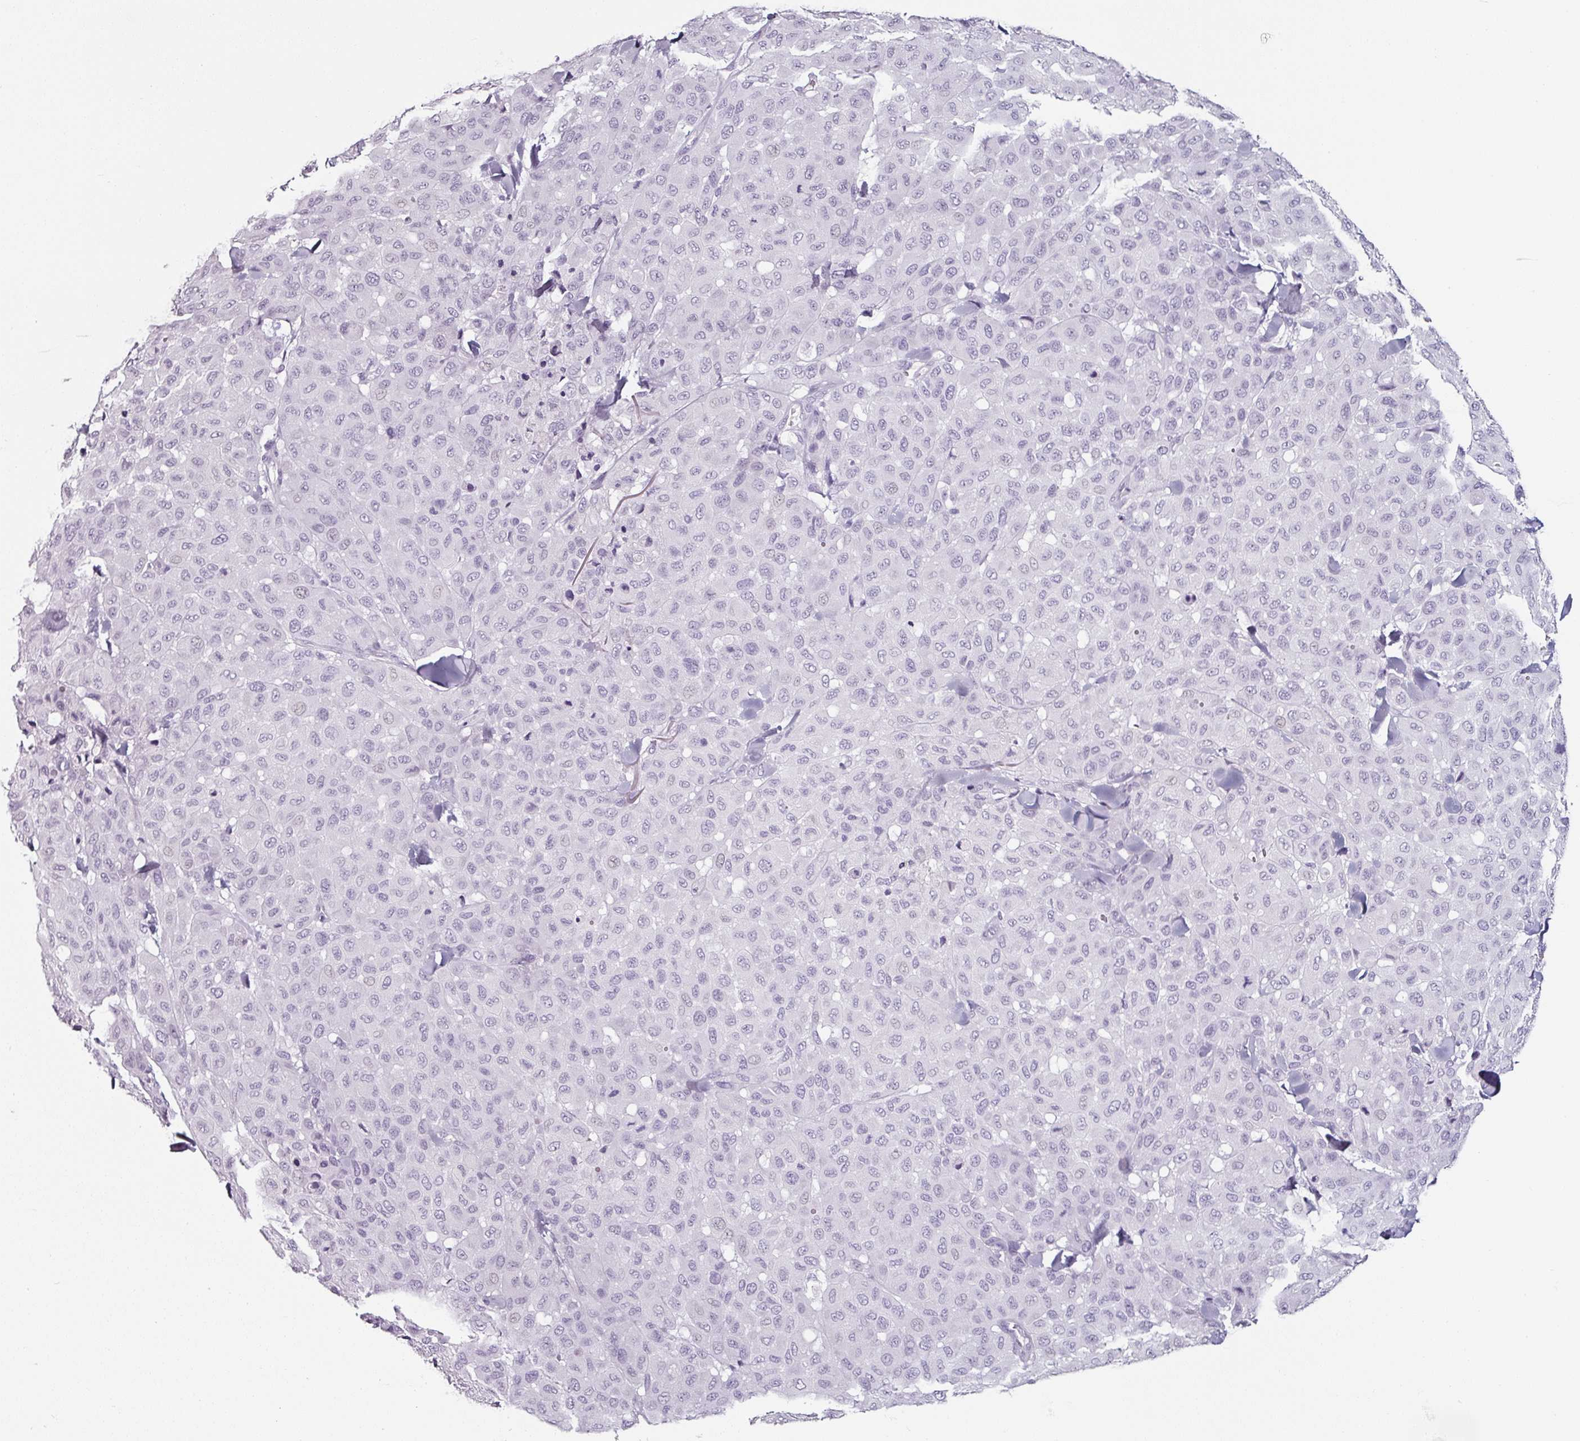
{"staining": {"intensity": "negative", "quantity": "none", "location": "none"}, "tissue": "melanoma", "cell_type": "Tumor cells", "image_type": "cancer", "snomed": [{"axis": "morphology", "description": "Malignant melanoma, Metastatic site"}, {"axis": "topography", "description": "Skin"}], "caption": "Malignant melanoma (metastatic site) was stained to show a protein in brown. There is no significant expression in tumor cells.", "gene": "CAP2", "patient": {"sex": "female", "age": 81}}